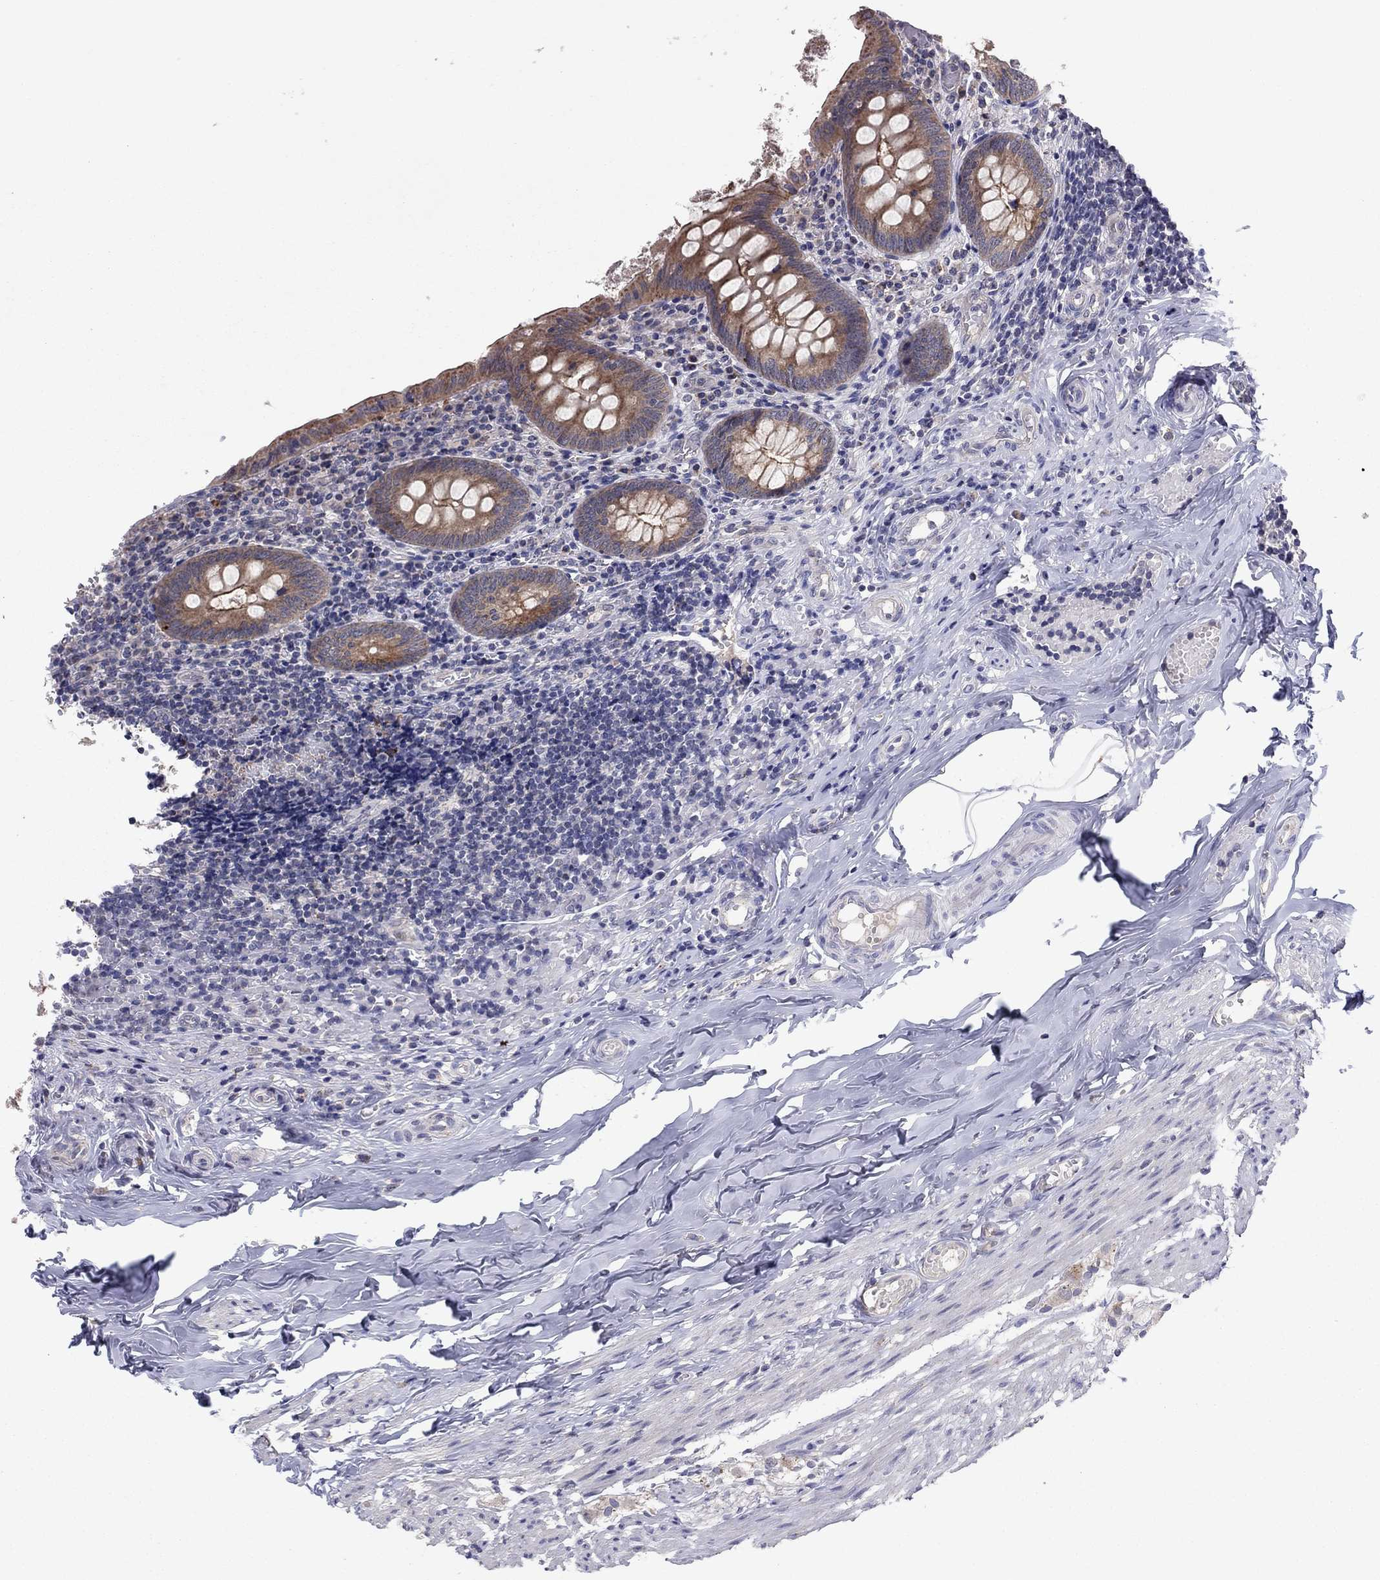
{"staining": {"intensity": "moderate", "quantity": ">75%", "location": "cytoplasmic/membranous"}, "tissue": "appendix", "cell_type": "Glandular cells", "image_type": "normal", "snomed": [{"axis": "morphology", "description": "Normal tissue, NOS"}, {"axis": "topography", "description": "Appendix"}], "caption": "IHC (DAB (3,3'-diaminobenzidine)) staining of unremarkable appendix displays moderate cytoplasmic/membranous protein positivity in about >75% of glandular cells.", "gene": "CRACDL", "patient": {"sex": "female", "age": 23}}